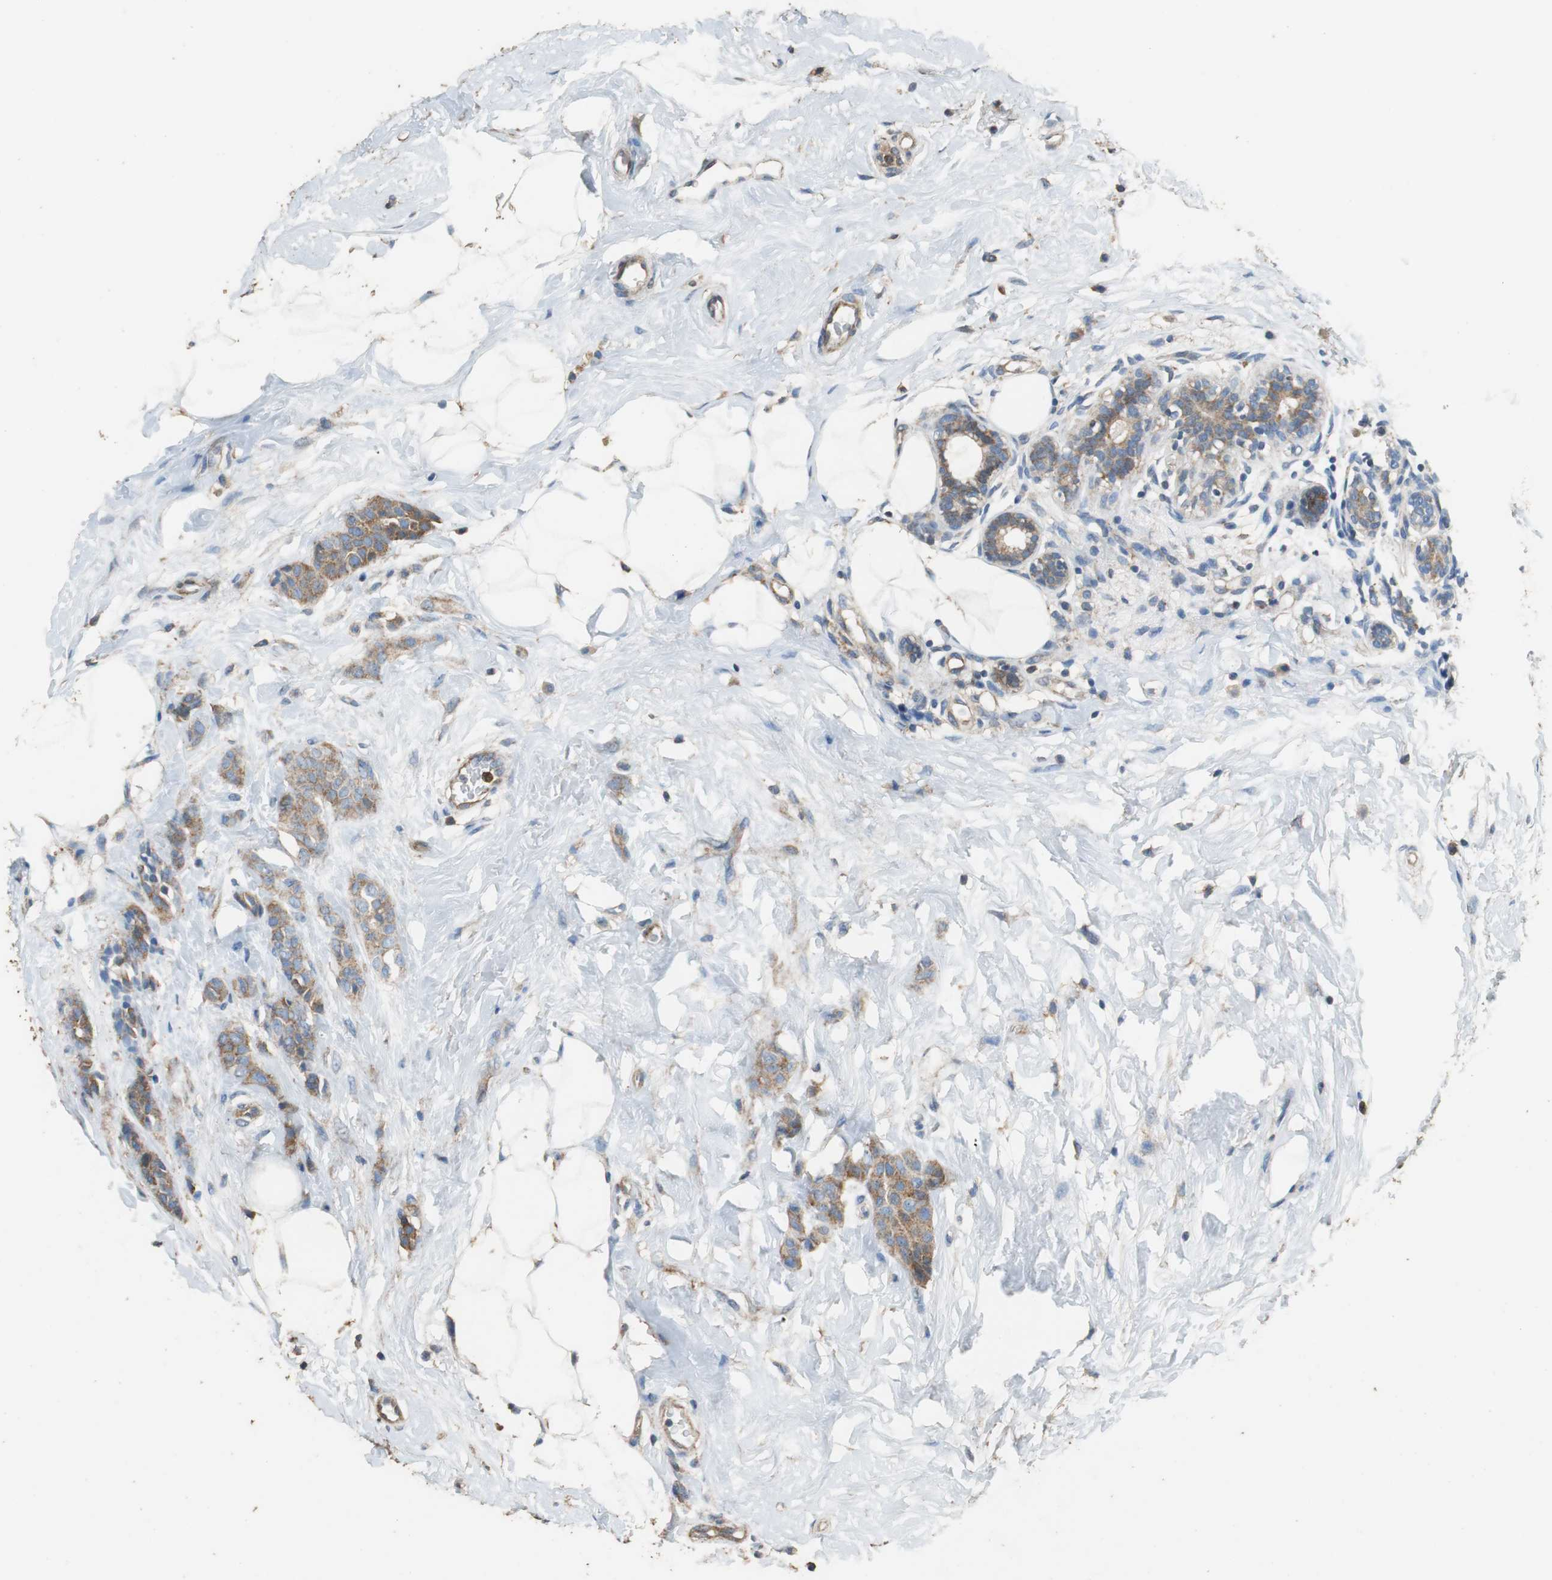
{"staining": {"intensity": "moderate", "quantity": ">75%", "location": "cytoplasmic/membranous"}, "tissue": "breast cancer", "cell_type": "Tumor cells", "image_type": "cancer", "snomed": [{"axis": "morphology", "description": "Lobular carcinoma, in situ"}, {"axis": "morphology", "description": "Lobular carcinoma"}, {"axis": "topography", "description": "Breast"}], "caption": "Lobular carcinoma in situ (breast) tissue reveals moderate cytoplasmic/membranous positivity in about >75% of tumor cells, visualized by immunohistochemistry.", "gene": "PRKRA", "patient": {"sex": "female", "age": 41}}